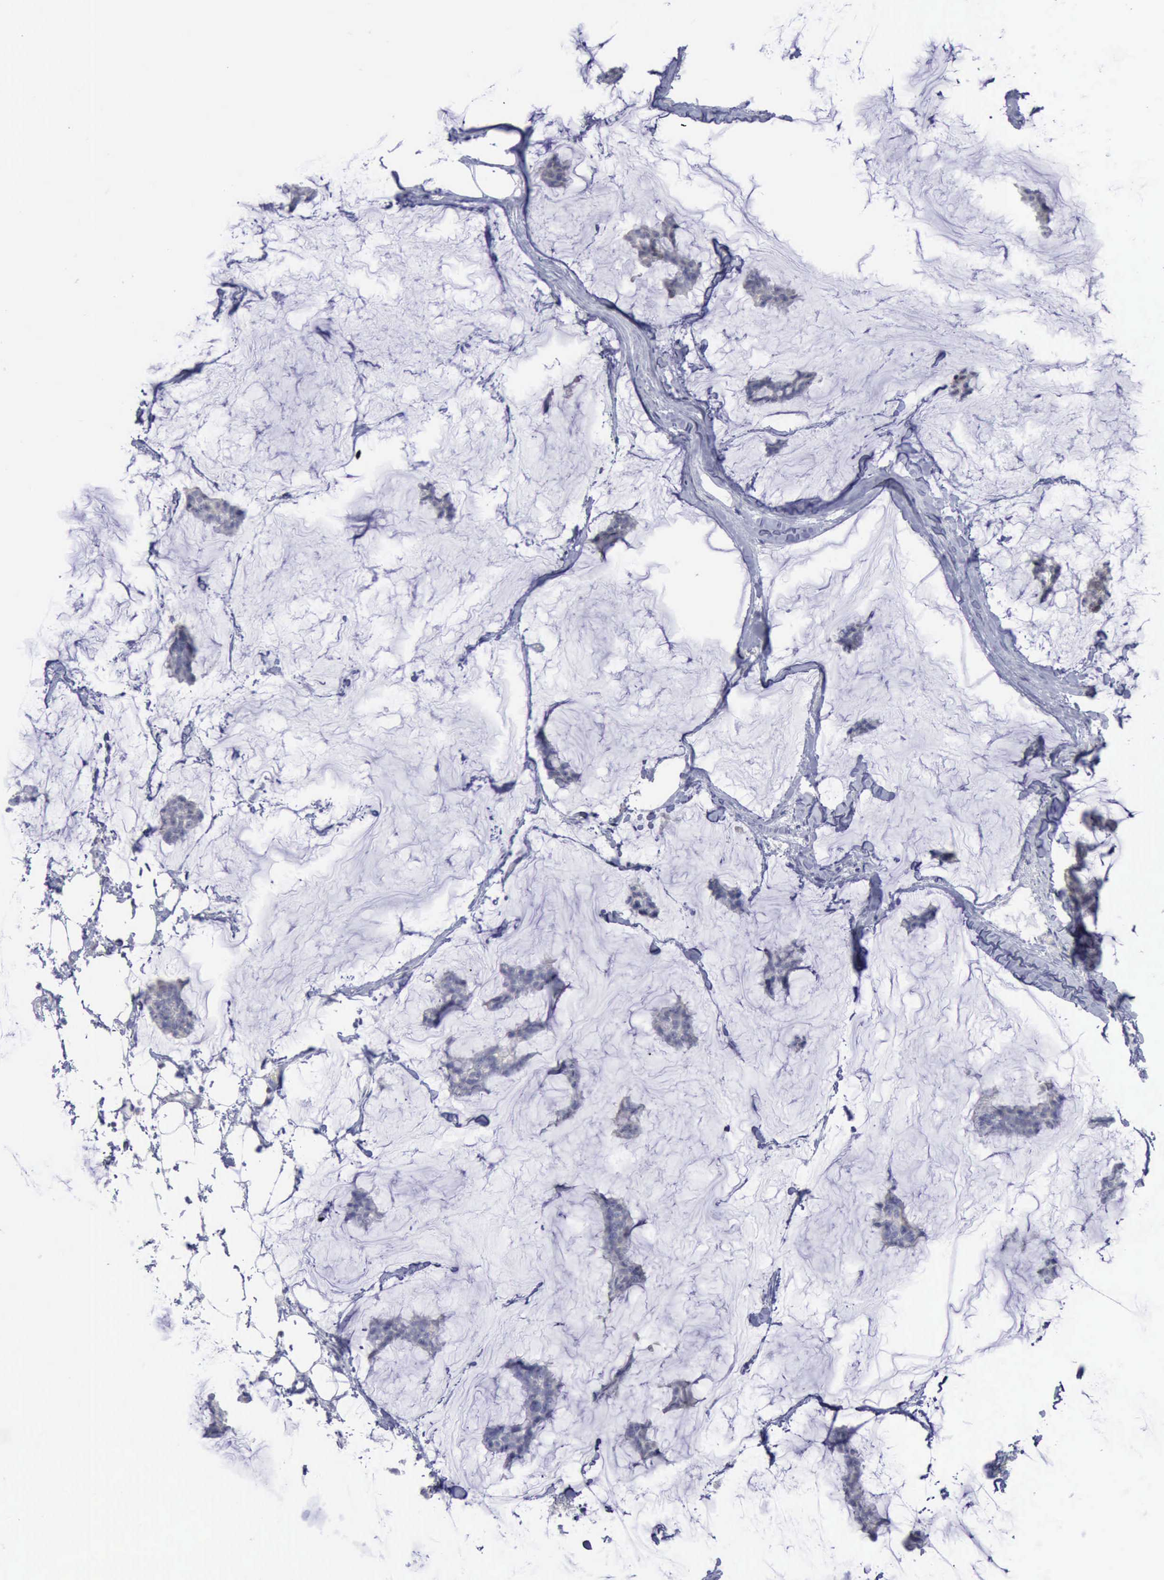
{"staining": {"intensity": "negative", "quantity": "none", "location": "none"}, "tissue": "breast cancer", "cell_type": "Tumor cells", "image_type": "cancer", "snomed": [{"axis": "morphology", "description": "Duct carcinoma"}, {"axis": "topography", "description": "Breast"}], "caption": "Immunohistochemical staining of human infiltrating ductal carcinoma (breast) shows no significant staining in tumor cells. (DAB (3,3'-diaminobenzidine) IHC with hematoxylin counter stain).", "gene": "SATB2", "patient": {"sex": "female", "age": 93}}